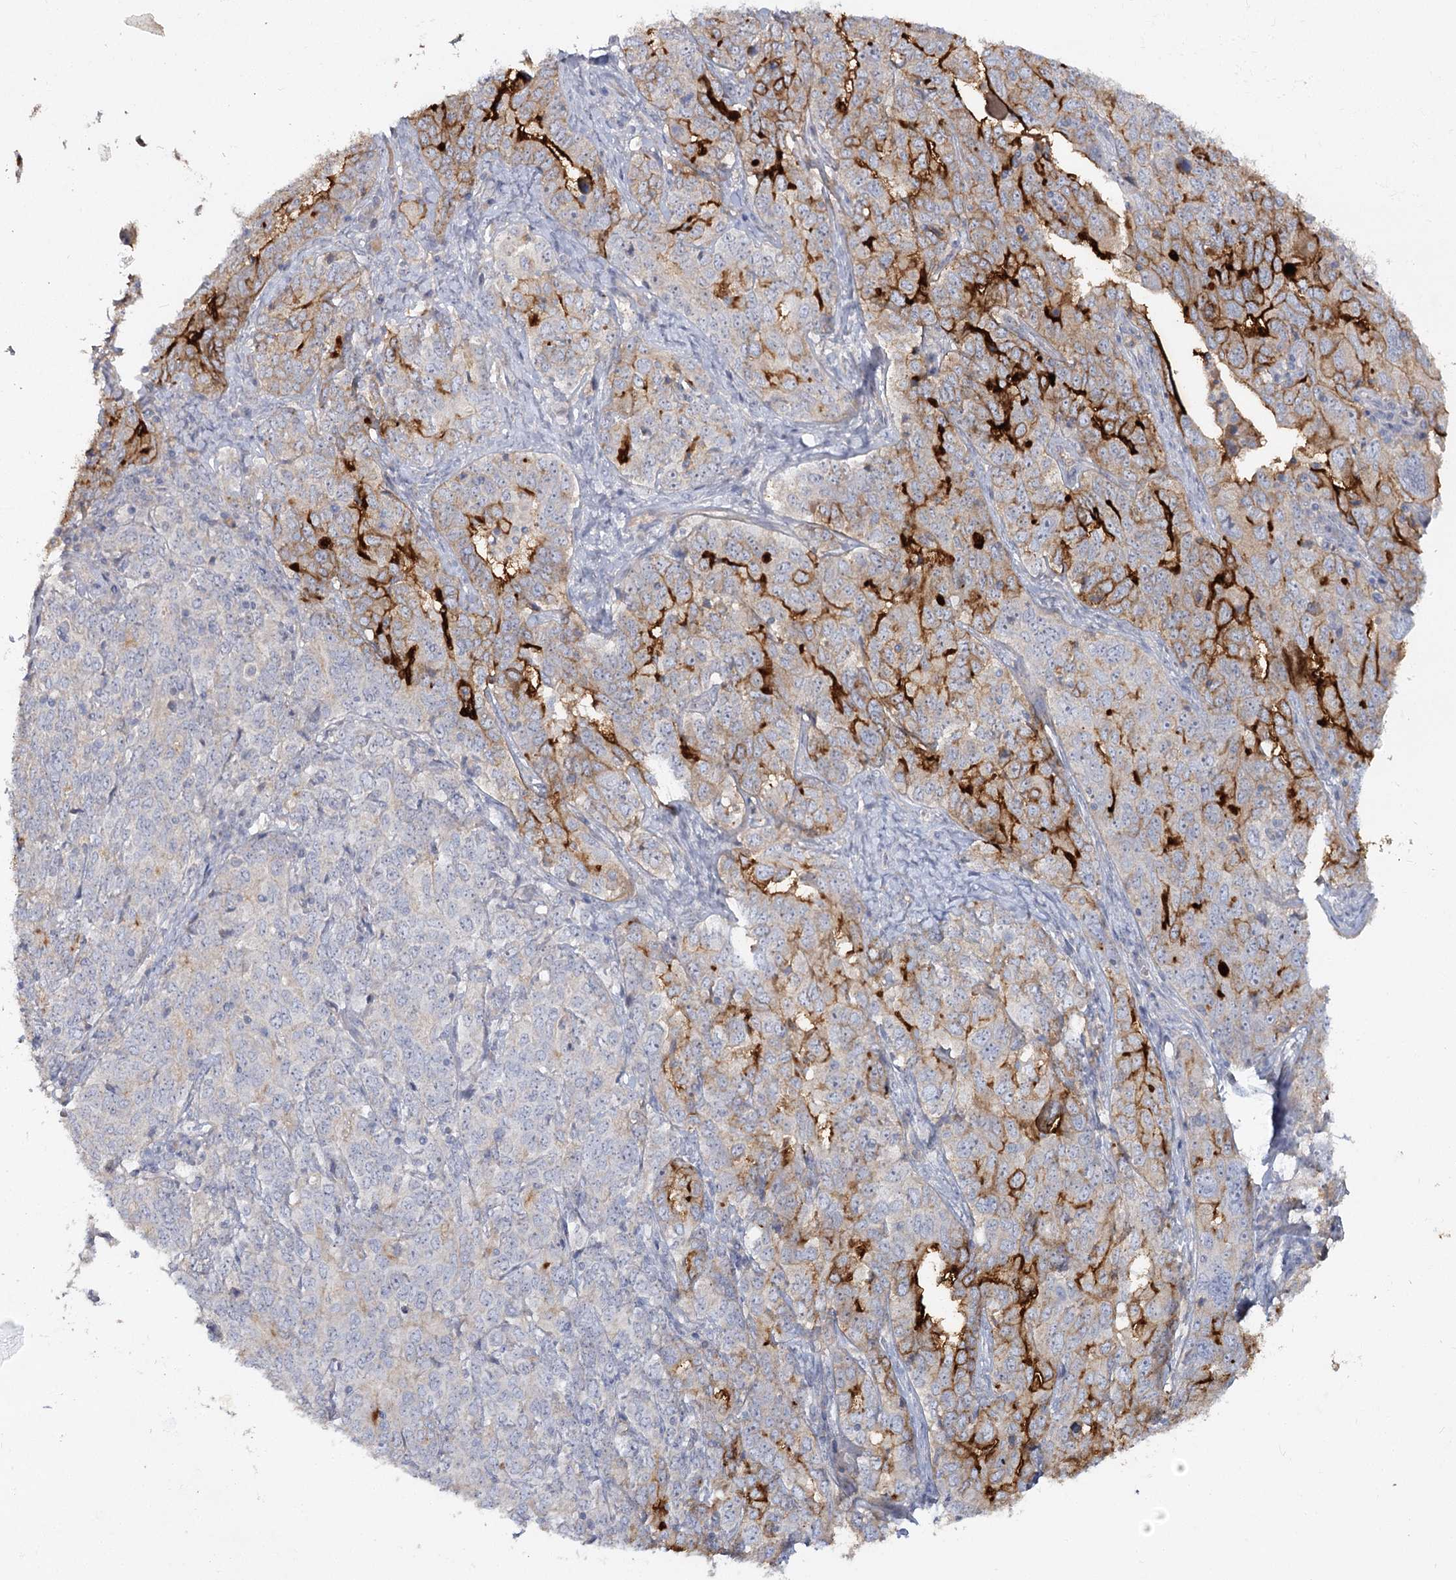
{"staining": {"intensity": "moderate", "quantity": "25%-75%", "location": "cytoplasmic/membranous"}, "tissue": "ovarian cancer", "cell_type": "Tumor cells", "image_type": "cancer", "snomed": [{"axis": "morphology", "description": "Carcinoma, endometroid"}, {"axis": "topography", "description": "Ovary"}], "caption": "There is medium levels of moderate cytoplasmic/membranous positivity in tumor cells of ovarian cancer (endometroid carcinoma), as demonstrated by immunohistochemical staining (brown color).", "gene": "ANGPTL5", "patient": {"sex": "female", "age": 62}}